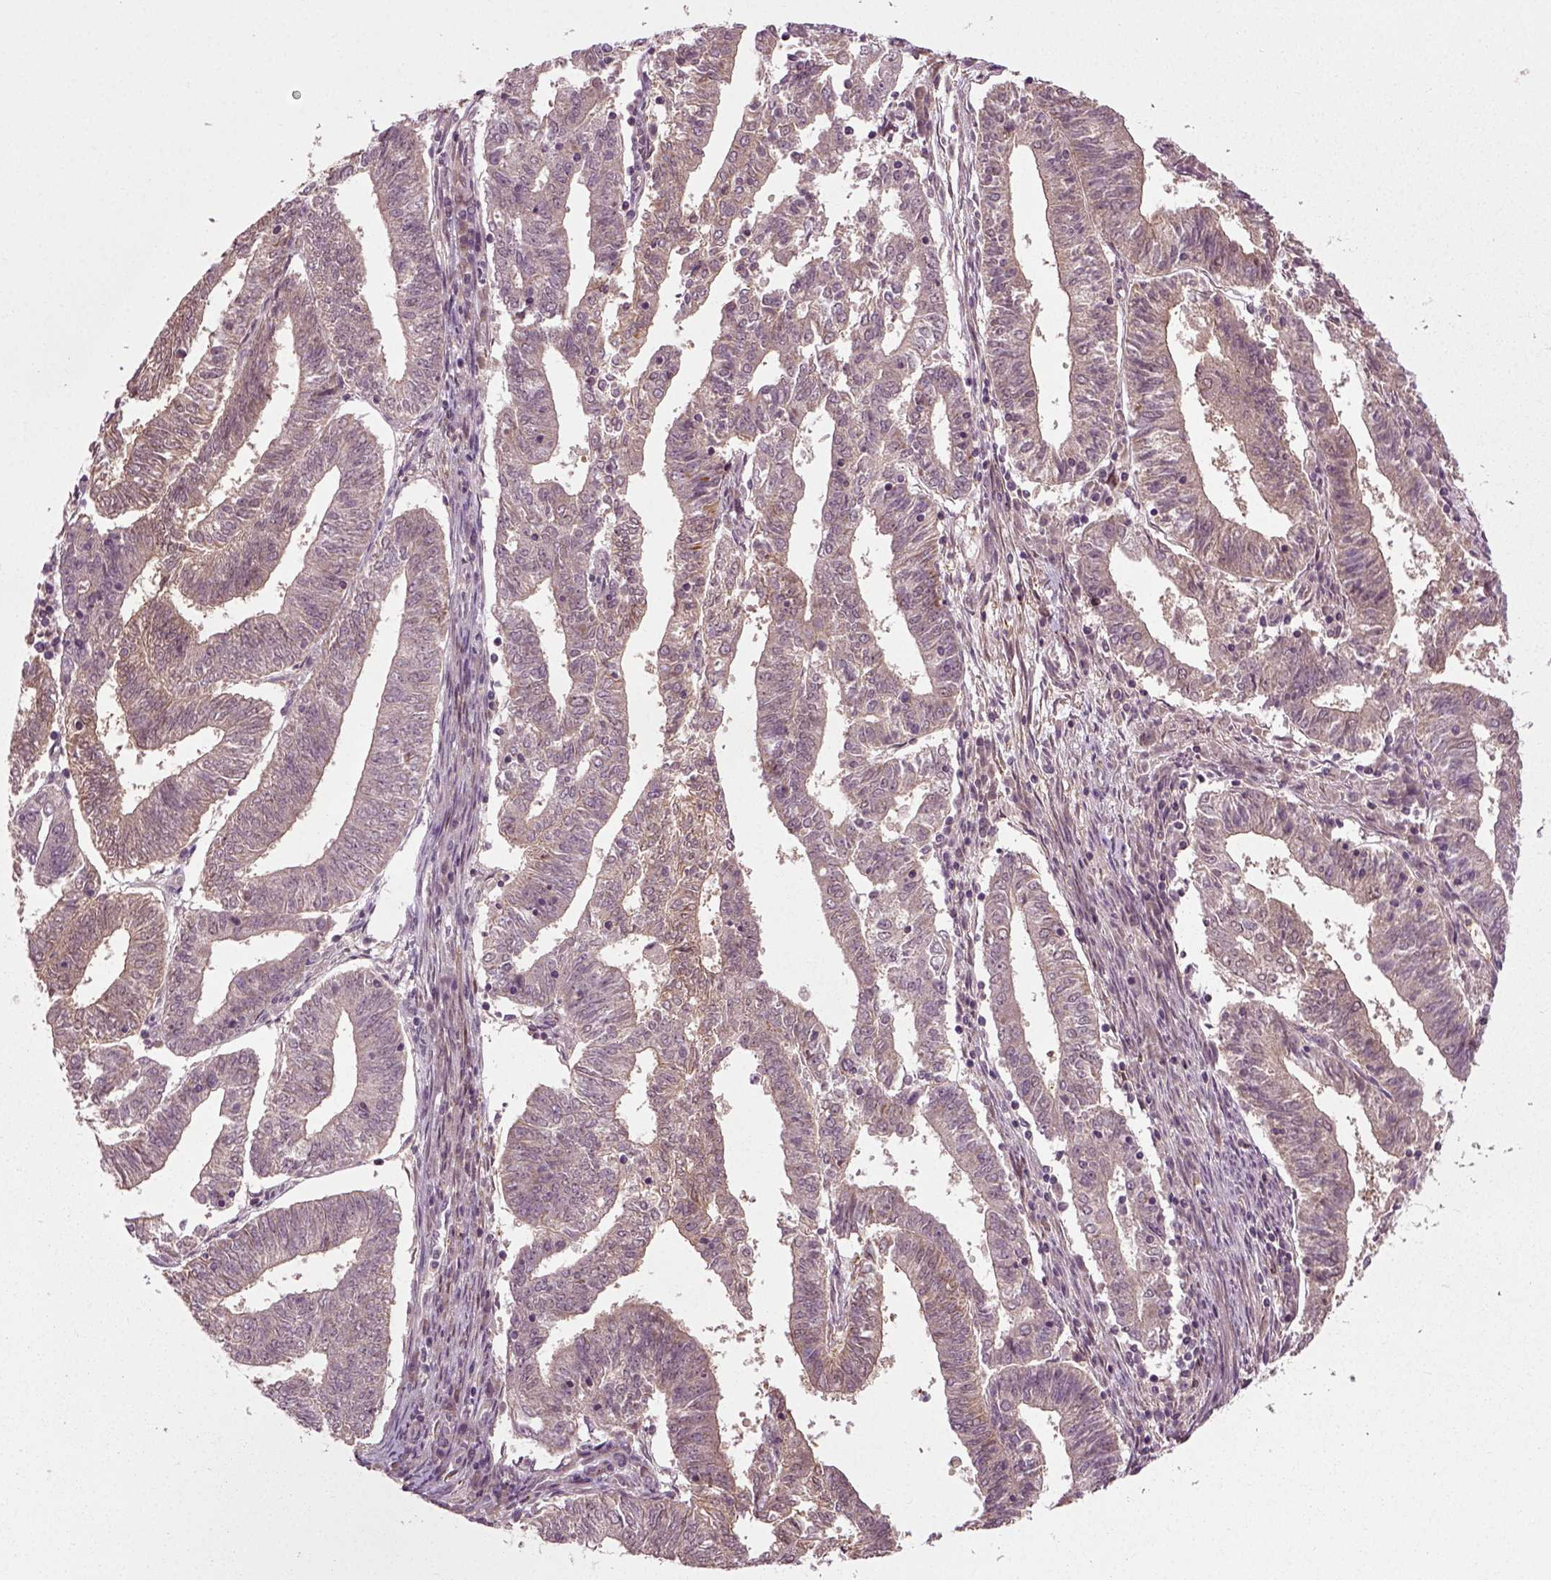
{"staining": {"intensity": "weak", "quantity": "25%-75%", "location": "cytoplasmic/membranous"}, "tissue": "endometrial cancer", "cell_type": "Tumor cells", "image_type": "cancer", "snomed": [{"axis": "morphology", "description": "Adenocarcinoma, NOS"}, {"axis": "topography", "description": "Endometrium"}], "caption": "DAB immunohistochemical staining of endometrial cancer (adenocarcinoma) exhibits weak cytoplasmic/membranous protein expression in approximately 25%-75% of tumor cells. (DAB IHC, brown staining for protein, blue staining for nuclei).", "gene": "PLCD3", "patient": {"sex": "female", "age": 82}}